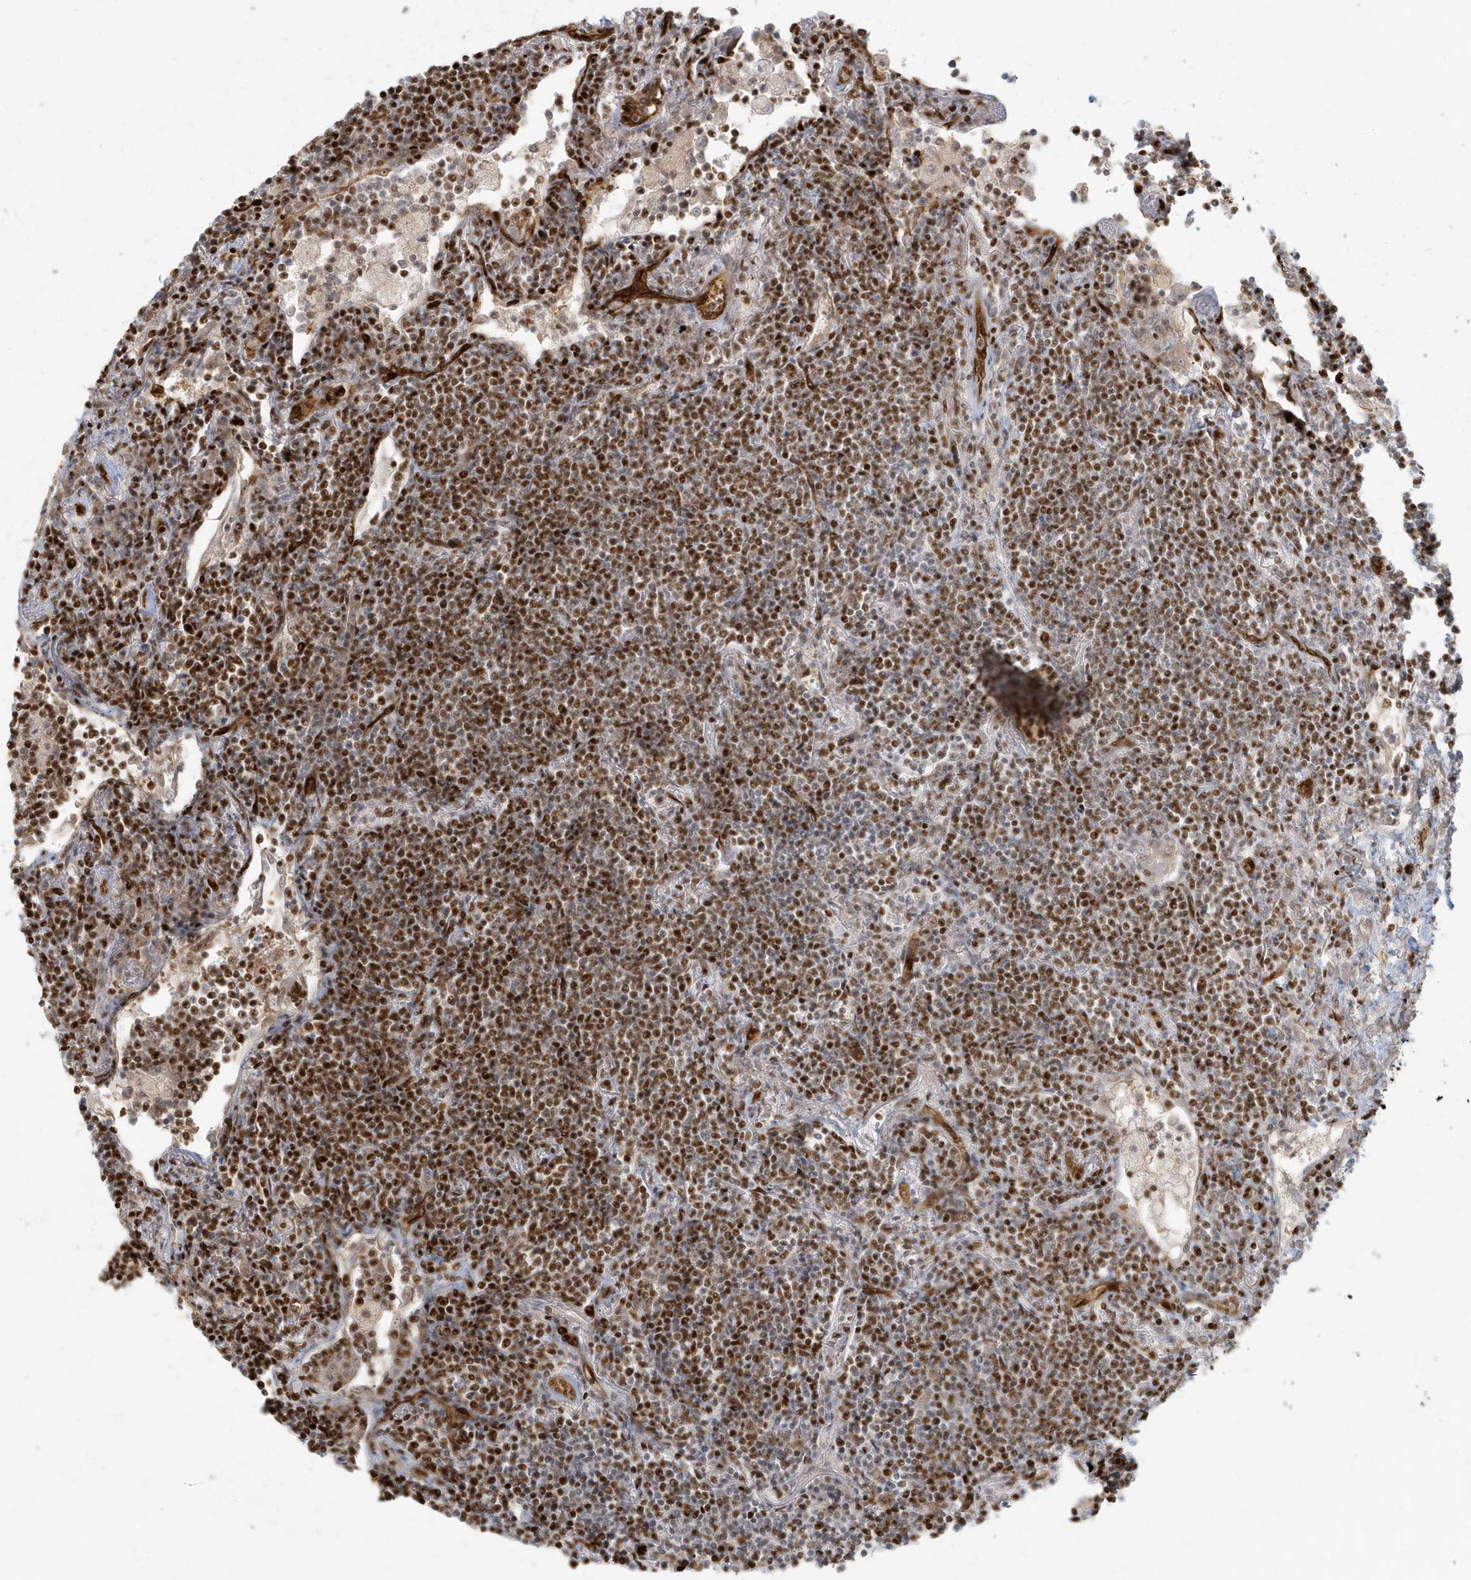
{"staining": {"intensity": "moderate", "quantity": ">75%", "location": "nuclear"}, "tissue": "lymphoma", "cell_type": "Tumor cells", "image_type": "cancer", "snomed": [{"axis": "morphology", "description": "Malignant lymphoma, non-Hodgkin's type, Low grade"}, {"axis": "topography", "description": "Lung"}], "caption": "Moderate nuclear protein staining is identified in about >75% of tumor cells in low-grade malignant lymphoma, non-Hodgkin's type. The staining is performed using DAB (3,3'-diaminobenzidine) brown chromogen to label protein expression. The nuclei are counter-stained blue using hematoxylin.", "gene": "CKS2", "patient": {"sex": "female", "age": 71}}